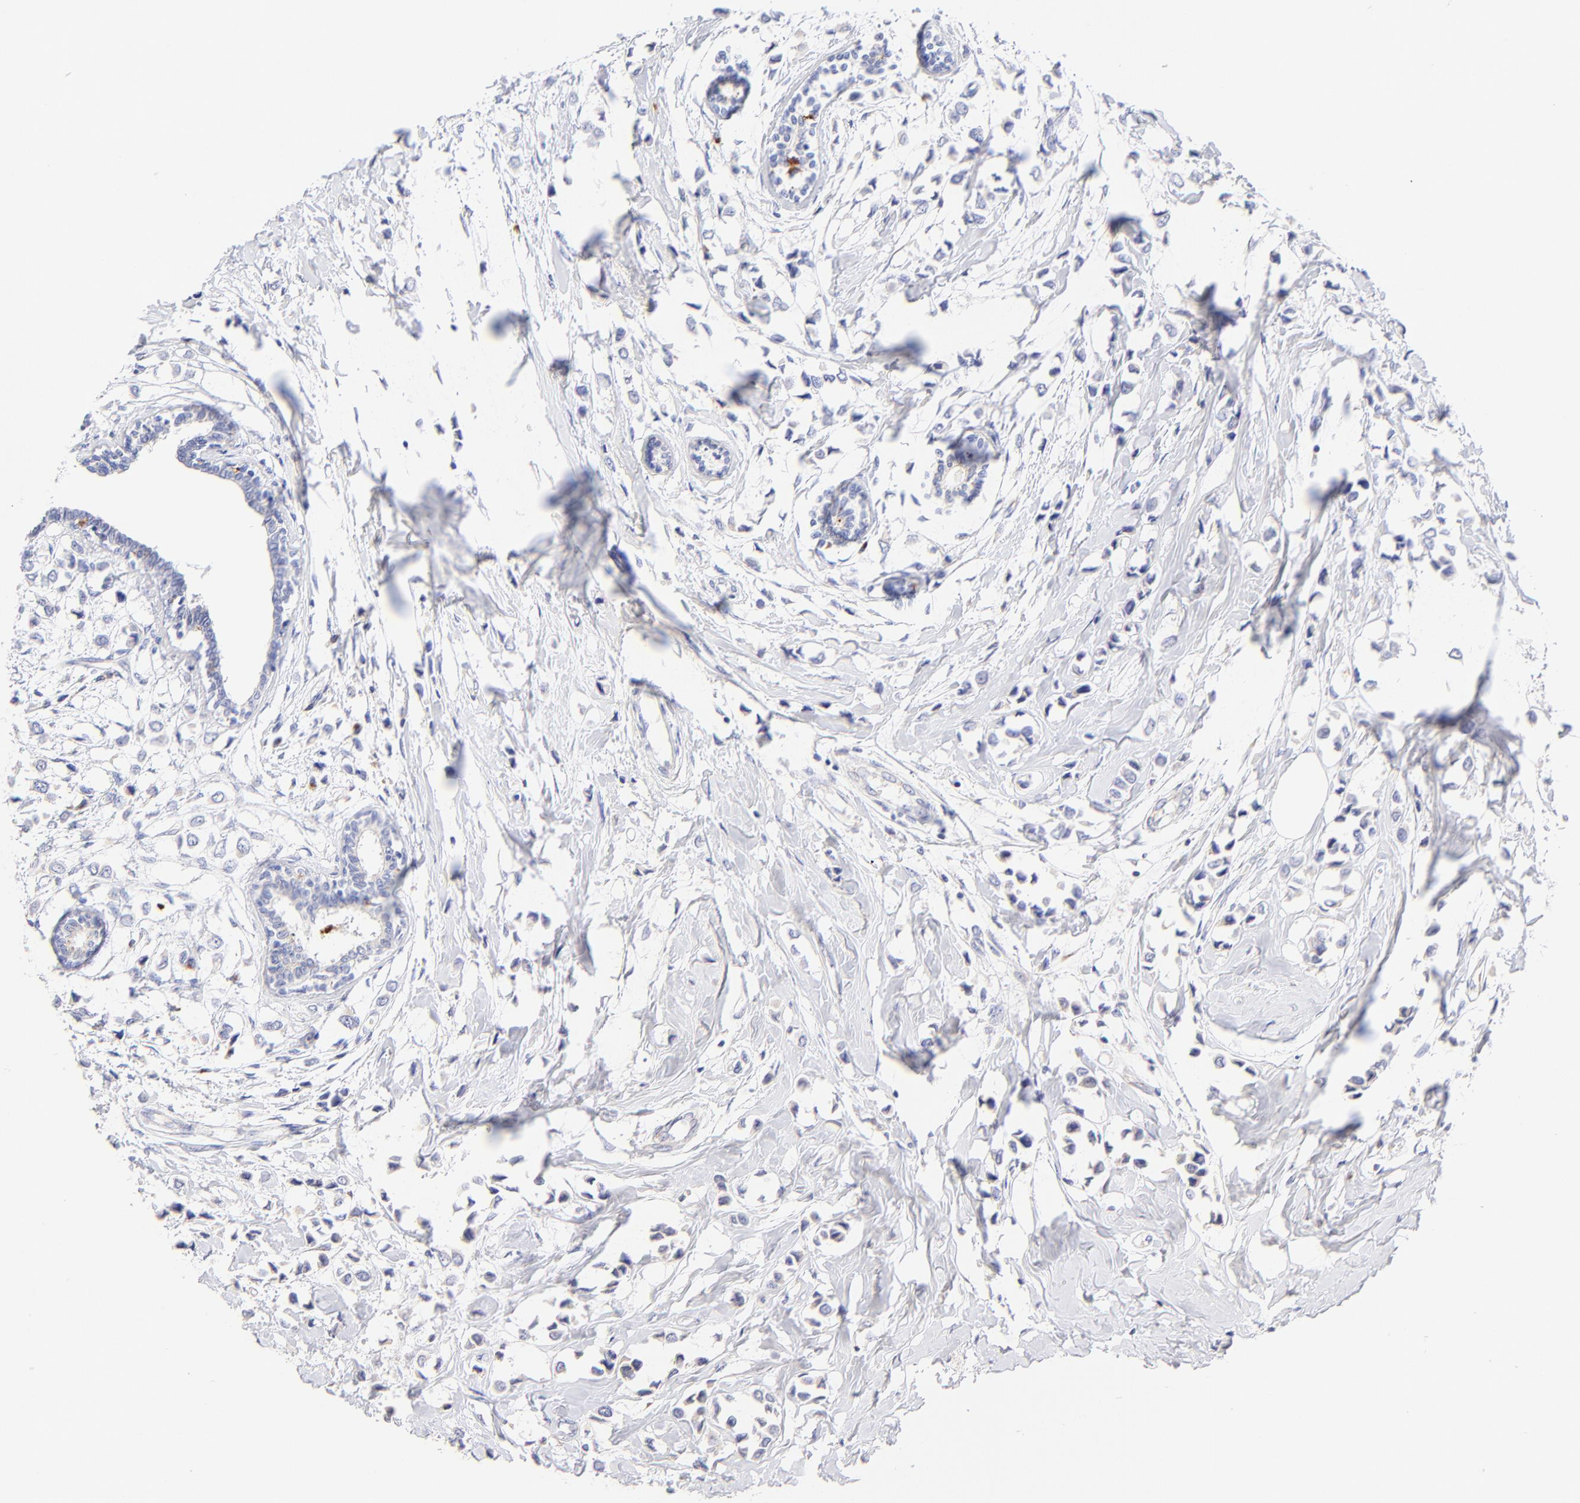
{"staining": {"intensity": "negative", "quantity": "none", "location": "none"}, "tissue": "breast cancer", "cell_type": "Tumor cells", "image_type": "cancer", "snomed": [{"axis": "morphology", "description": "Lobular carcinoma"}, {"axis": "topography", "description": "Breast"}], "caption": "This is an immunohistochemistry (IHC) photomicrograph of breast lobular carcinoma. There is no expression in tumor cells.", "gene": "ASB9", "patient": {"sex": "female", "age": 51}}